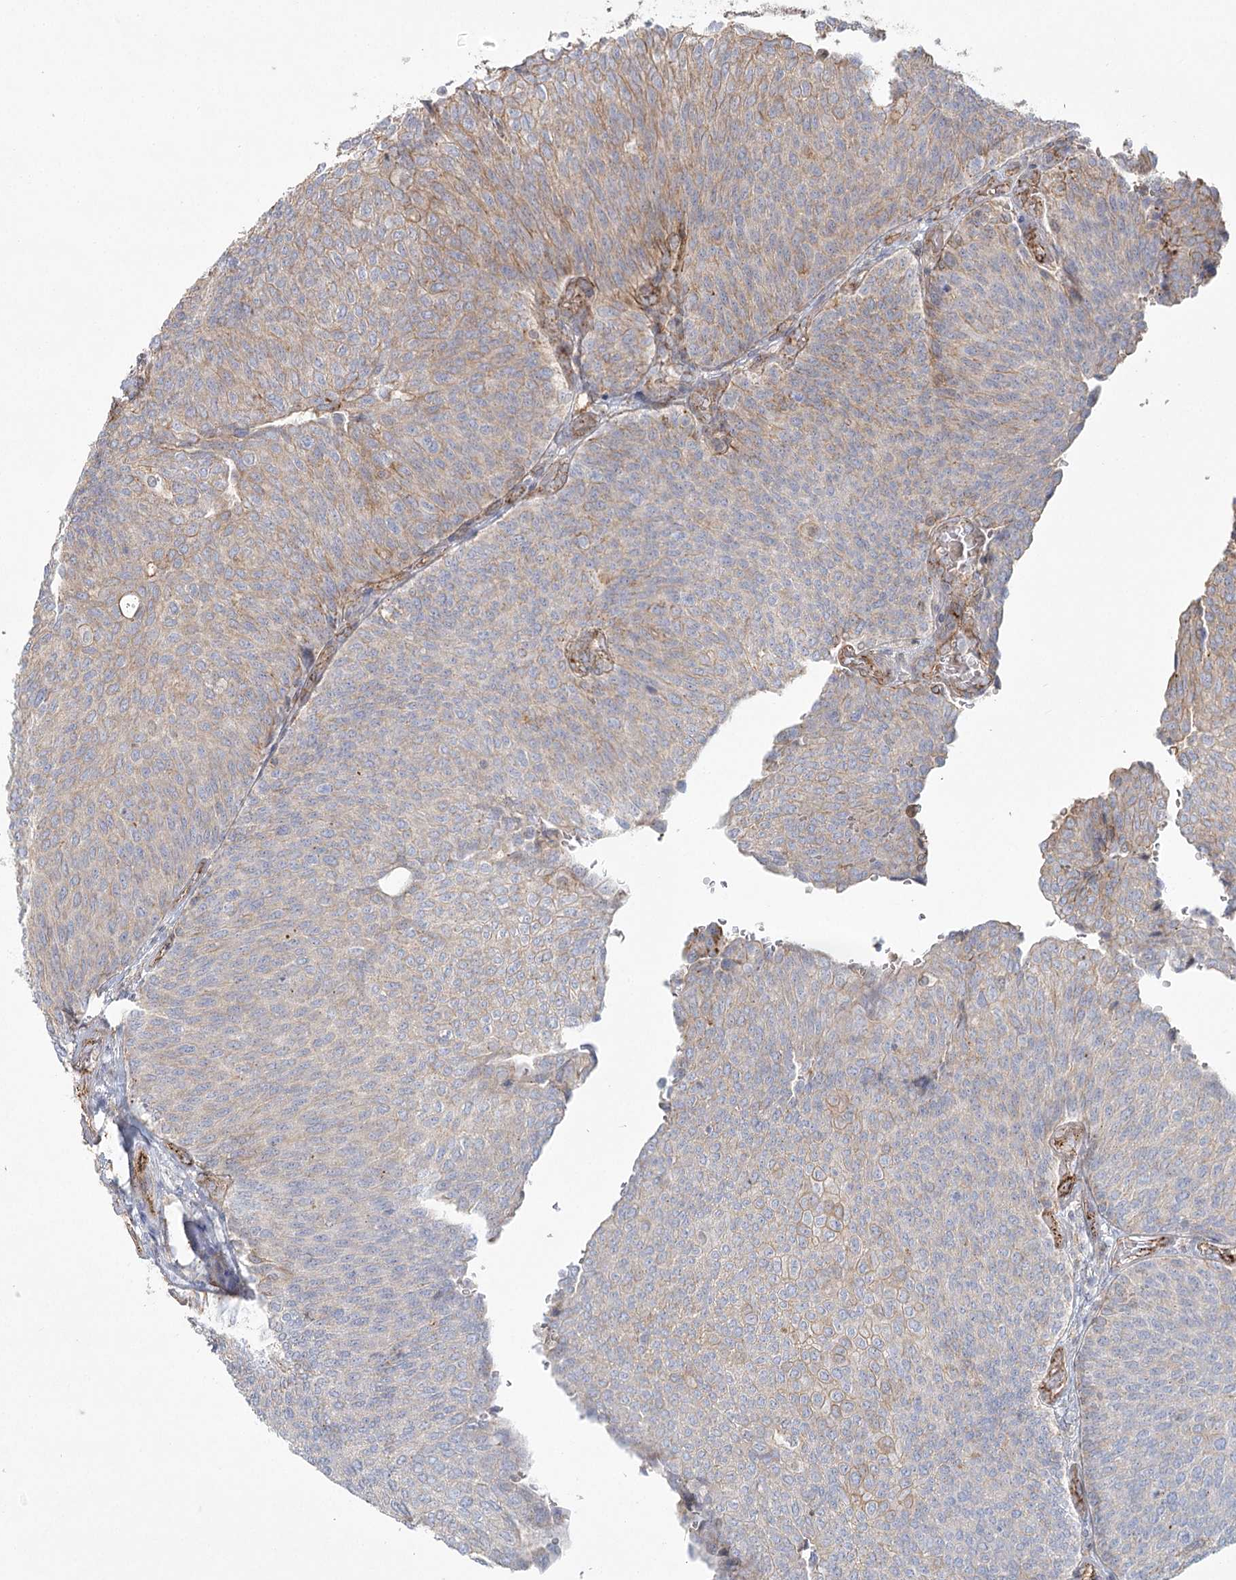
{"staining": {"intensity": "weak", "quantity": "25%-75%", "location": "cytoplasmic/membranous"}, "tissue": "urothelial cancer", "cell_type": "Tumor cells", "image_type": "cancer", "snomed": [{"axis": "morphology", "description": "Urothelial carcinoma, Low grade"}, {"axis": "topography", "description": "Urinary bladder"}], "caption": "Low-grade urothelial carcinoma tissue shows weak cytoplasmic/membranous staining in about 25%-75% of tumor cells The staining was performed using DAB, with brown indicating positive protein expression. Nuclei are stained blue with hematoxylin.", "gene": "KBTBD4", "patient": {"sex": "female", "age": 79}}